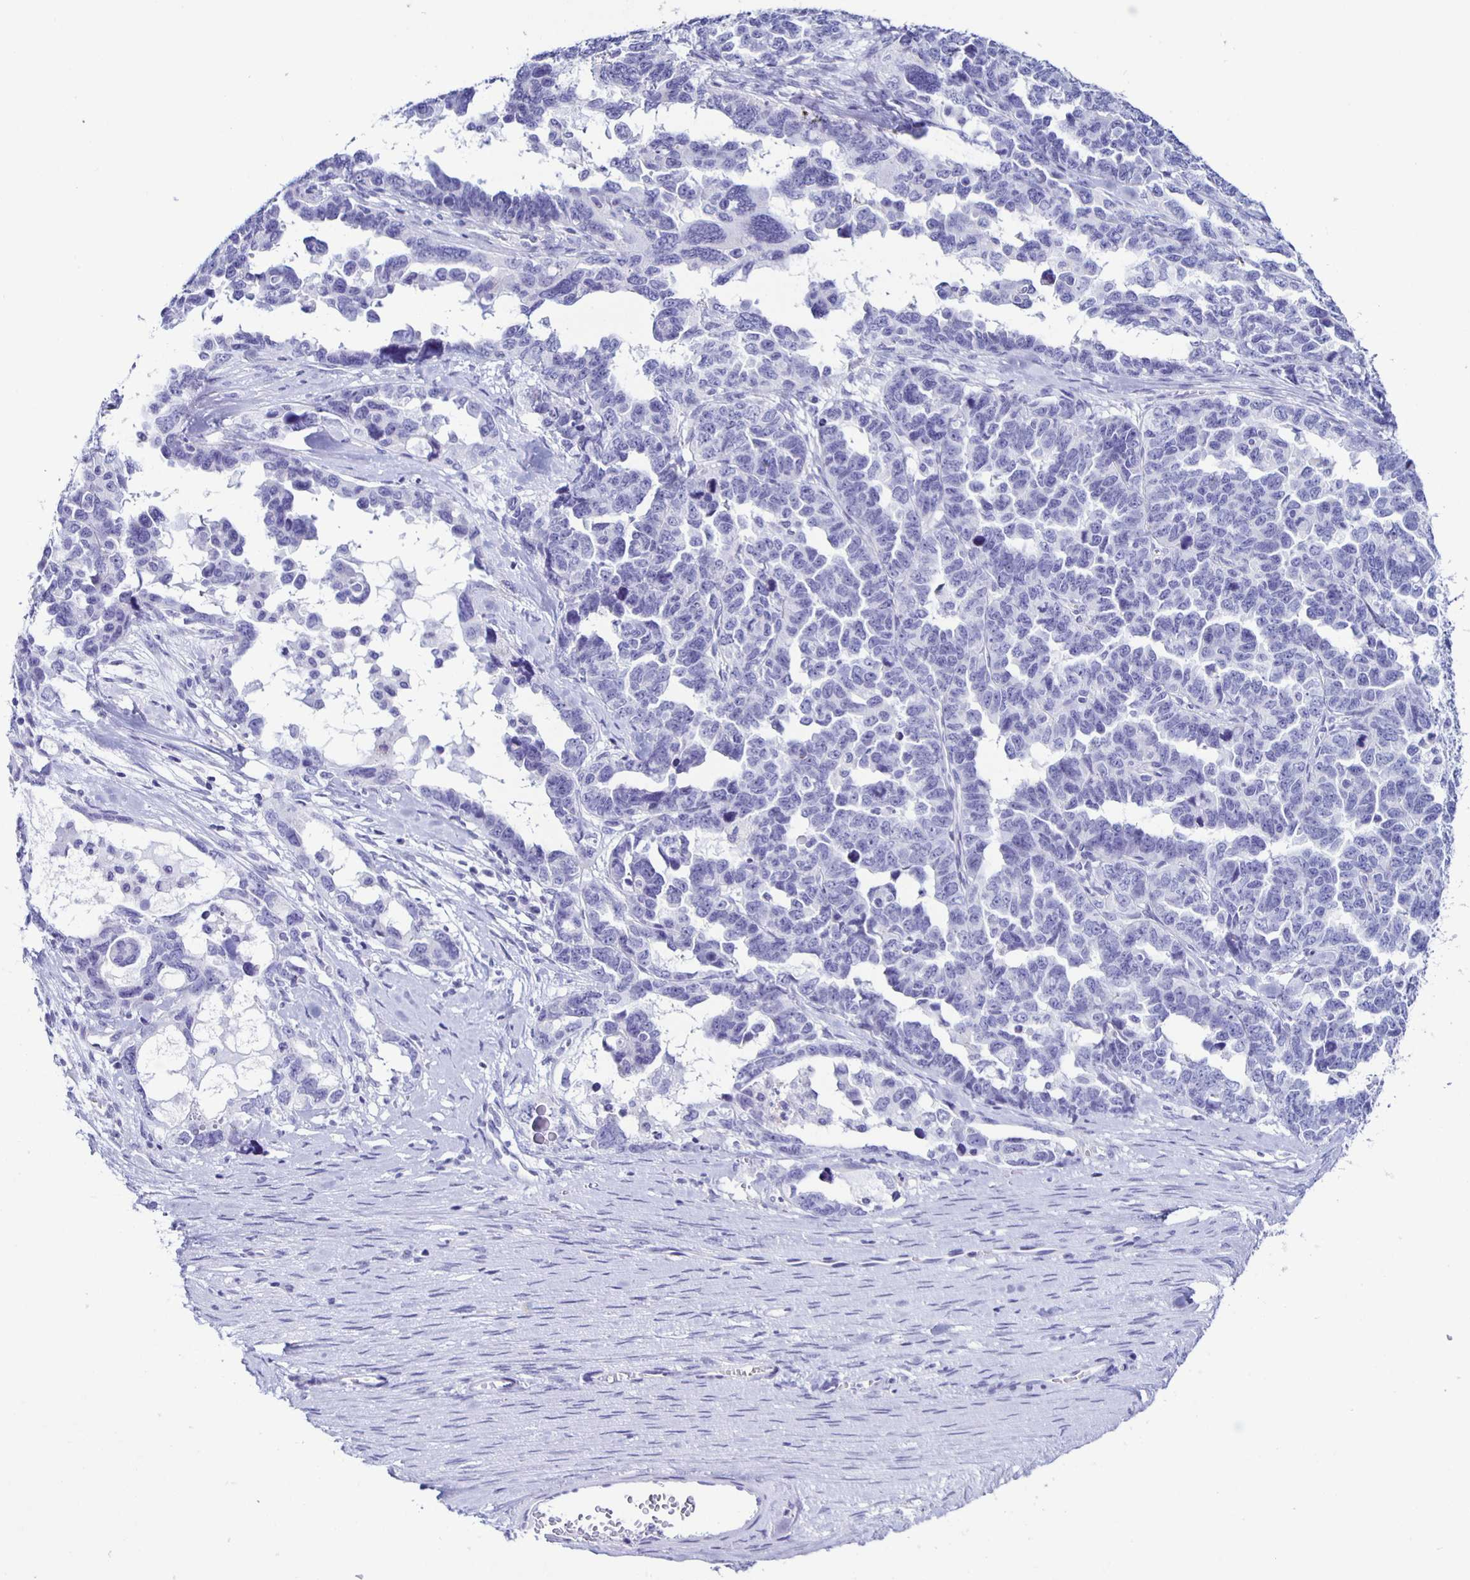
{"staining": {"intensity": "negative", "quantity": "none", "location": "none"}, "tissue": "ovarian cancer", "cell_type": "Tumor cells", "image_type": "cancer", "snomed": [{"axis": "morphology", "description": "Cystadenocarcinoma, serous, NOS"}, {"axis": "topography", "description": "Ovary"}], "caption": "Human ovarian serous cystadenocarcinoma stained for a protein using immunohistochemistry reveals no positivity in tumor cells.", "gene": "AQP6", "patient": {"sex": "female", "age": 69}}